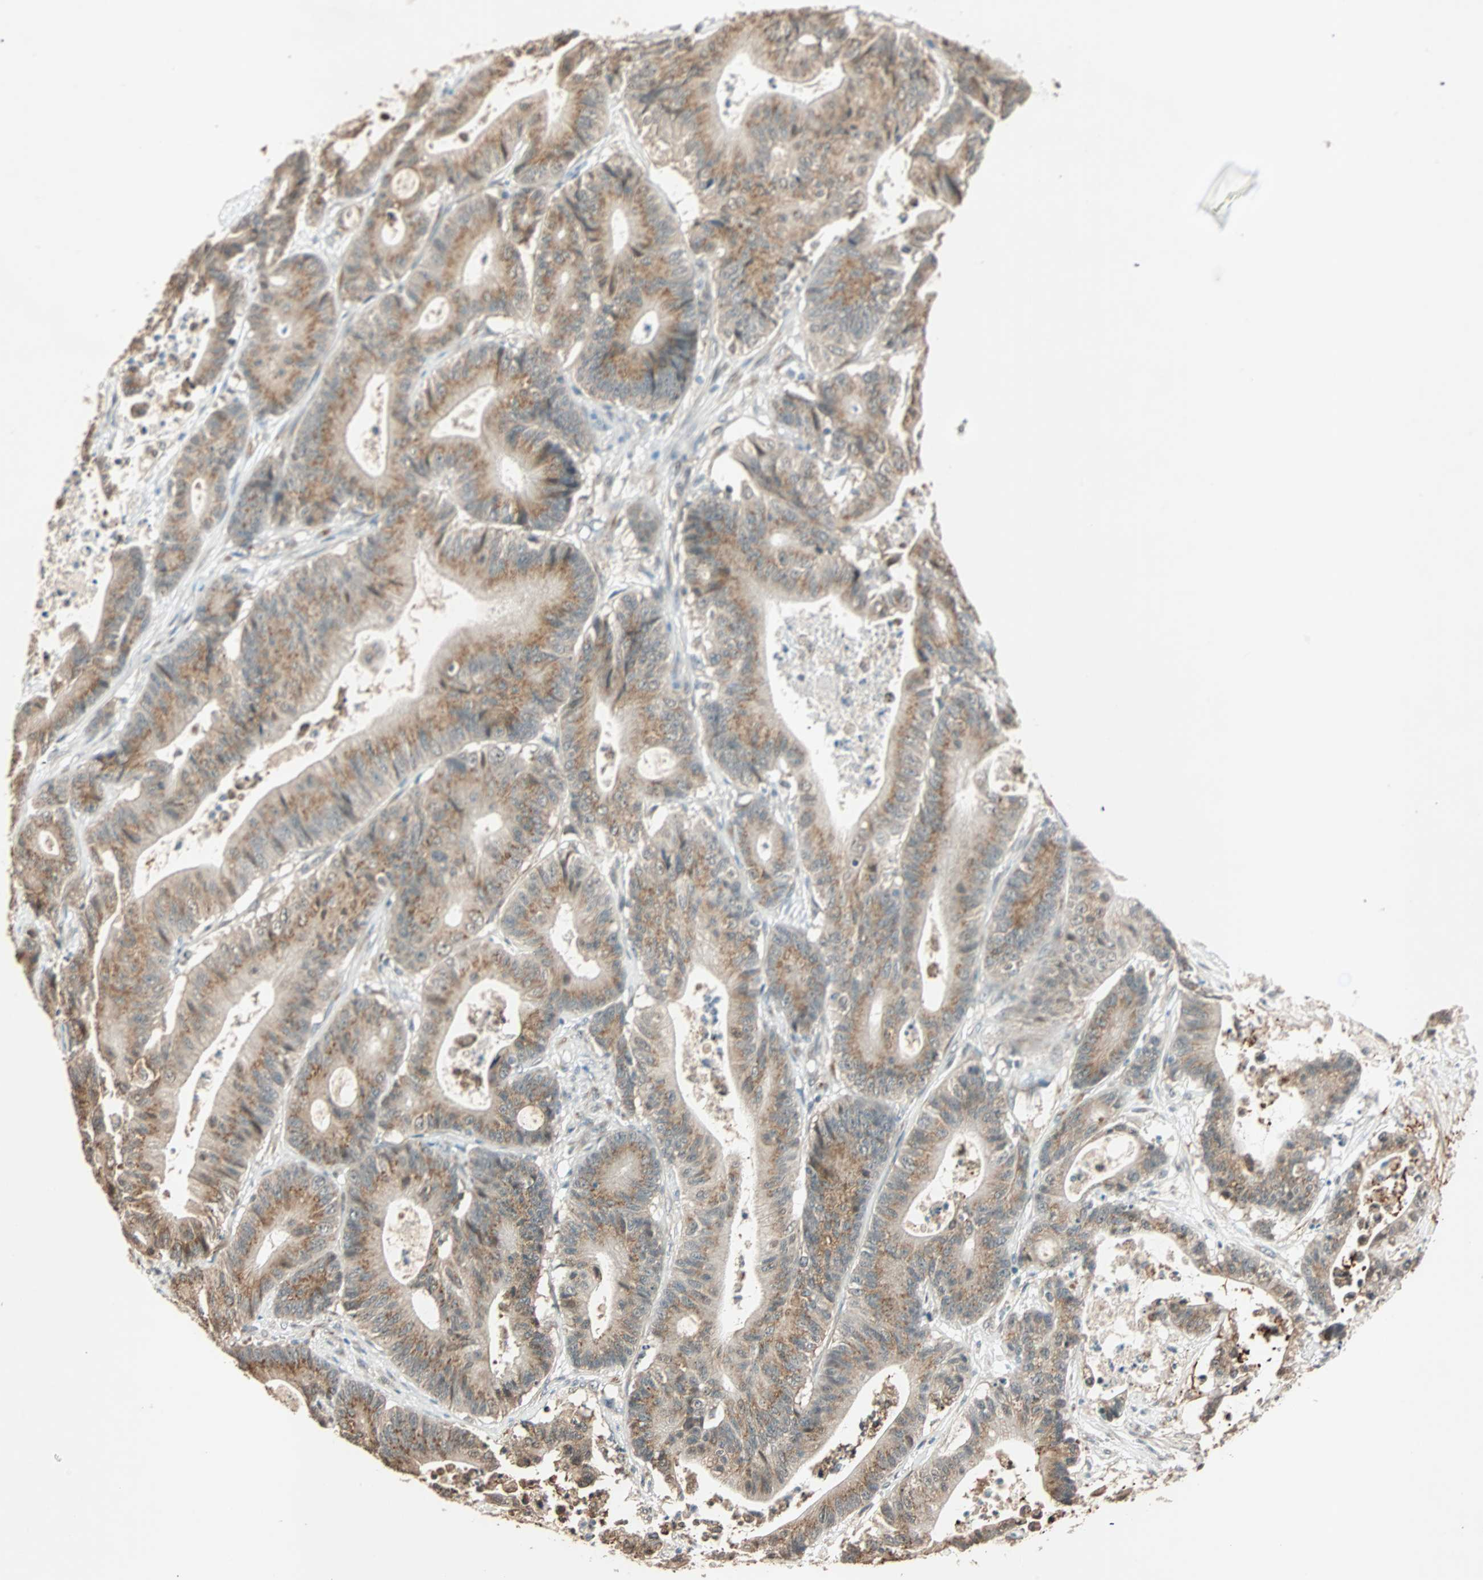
{"staining": {"intensity": "weak", "quantity": ">75%", "location": "cytoplasmic/membranous"}, "tissue": "colorectal cancer", "cell_type": "Tumor cells", "image_type": "cancer", "snomed": [{"axis": "morphology", "description": "Adenocarcinoma, NOS"}, {"axis": "topography", "description": "Colon"}], "caption": "Human colorectal cancer (adenocarcinoma) stained with a protein marker demonstrates weak staining in tumor cells.", "gene": "PRDM2", "patient": {"sex": "female", "age": 84}}